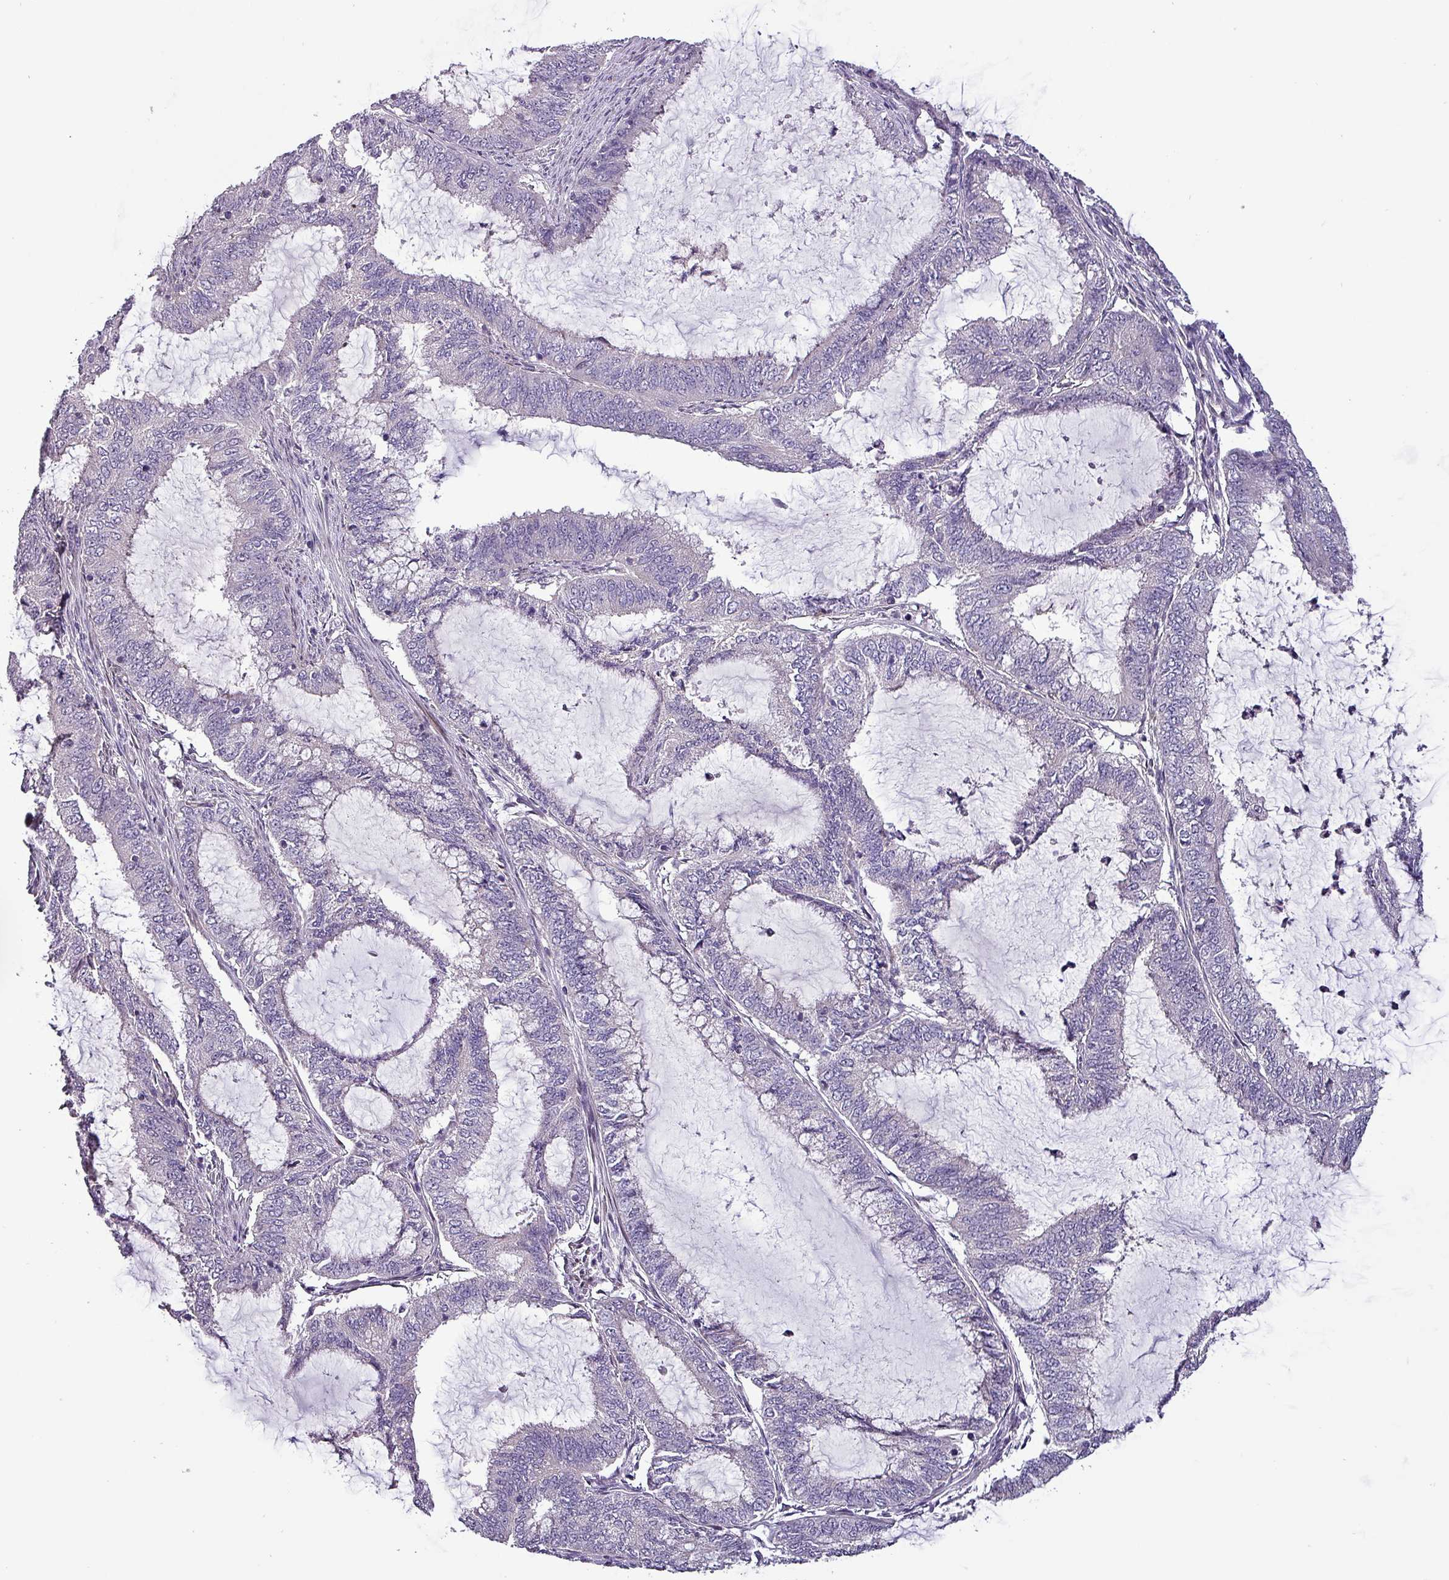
{"staining": {"intensity": "negative", "quantity": "none", "location": "none"}, "tissue": "endometrial cancer", "cell_type": "Tumor cells", "image_type": "cancer", "snomed": [{"axis": "morphology", "description": "Adenocarcinoma, NOS"}, {"axis": "topography", "description": "Endometrium"}], "caption": "This is a micrograph of IHC staining of endometrial cancer (adenocarcinoma), which shows no staining in tumor cells.", "gene": "GRAPL", "patient": {"sex": "female", "age": 51}}